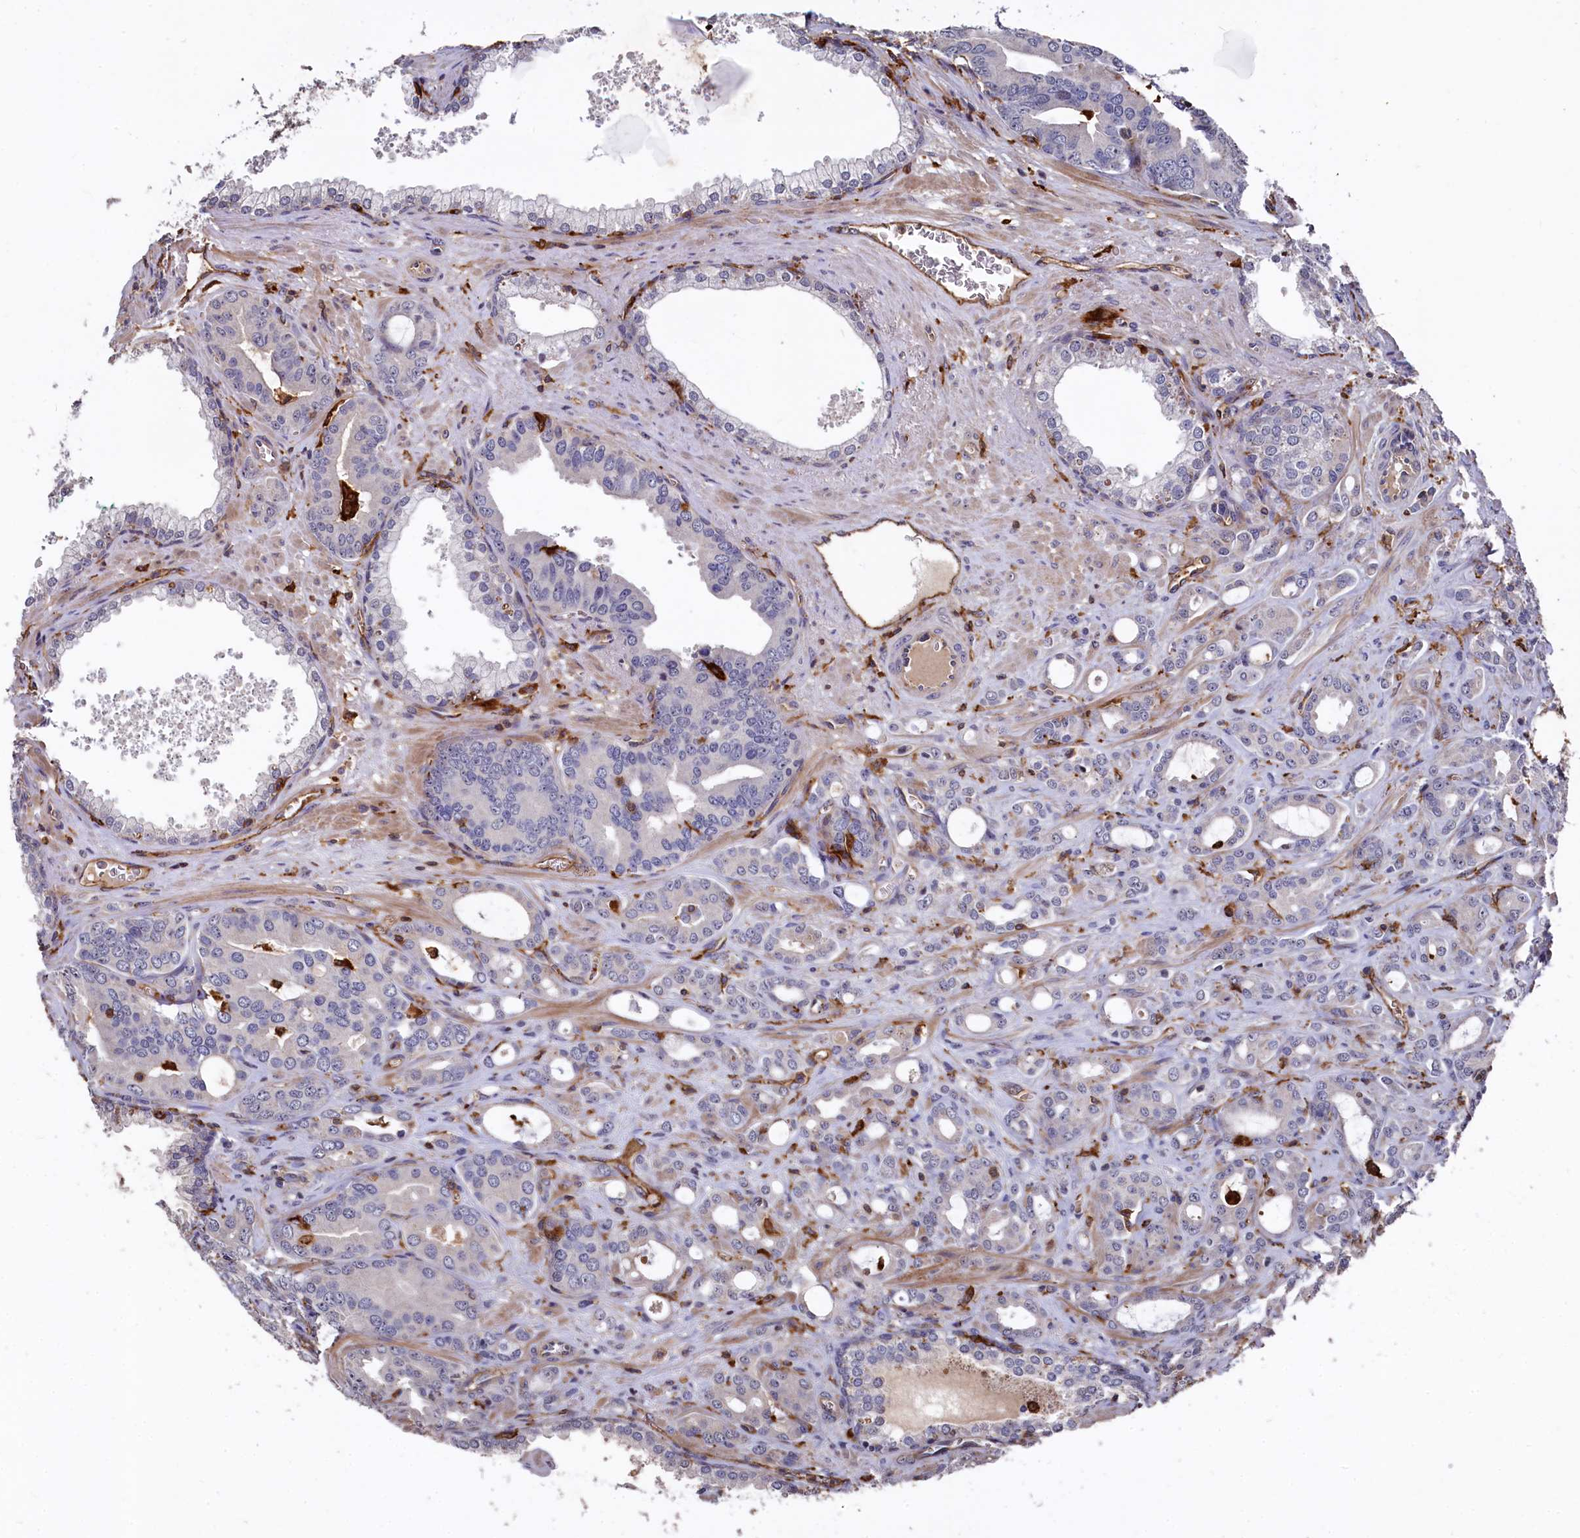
{"staining": {"intensity": "negative", "quantity": "none", "location": "none"}, "tissue": "prostate cancer", "cell_type": "Tumor cells", "image_type": "cancer", "snomed": [{"axis": "morphology", "description": "Adenocarcinoma, High grade"}, {"axis": "topography", "description": "Prostate"}], "caption": "Prostate adenocarcinoma (high-grade) stained for a protein using IHC shows no expression tumor cells.", "gene": "PLEKHO2", "patient": {"sex": "male", "age": 72}}